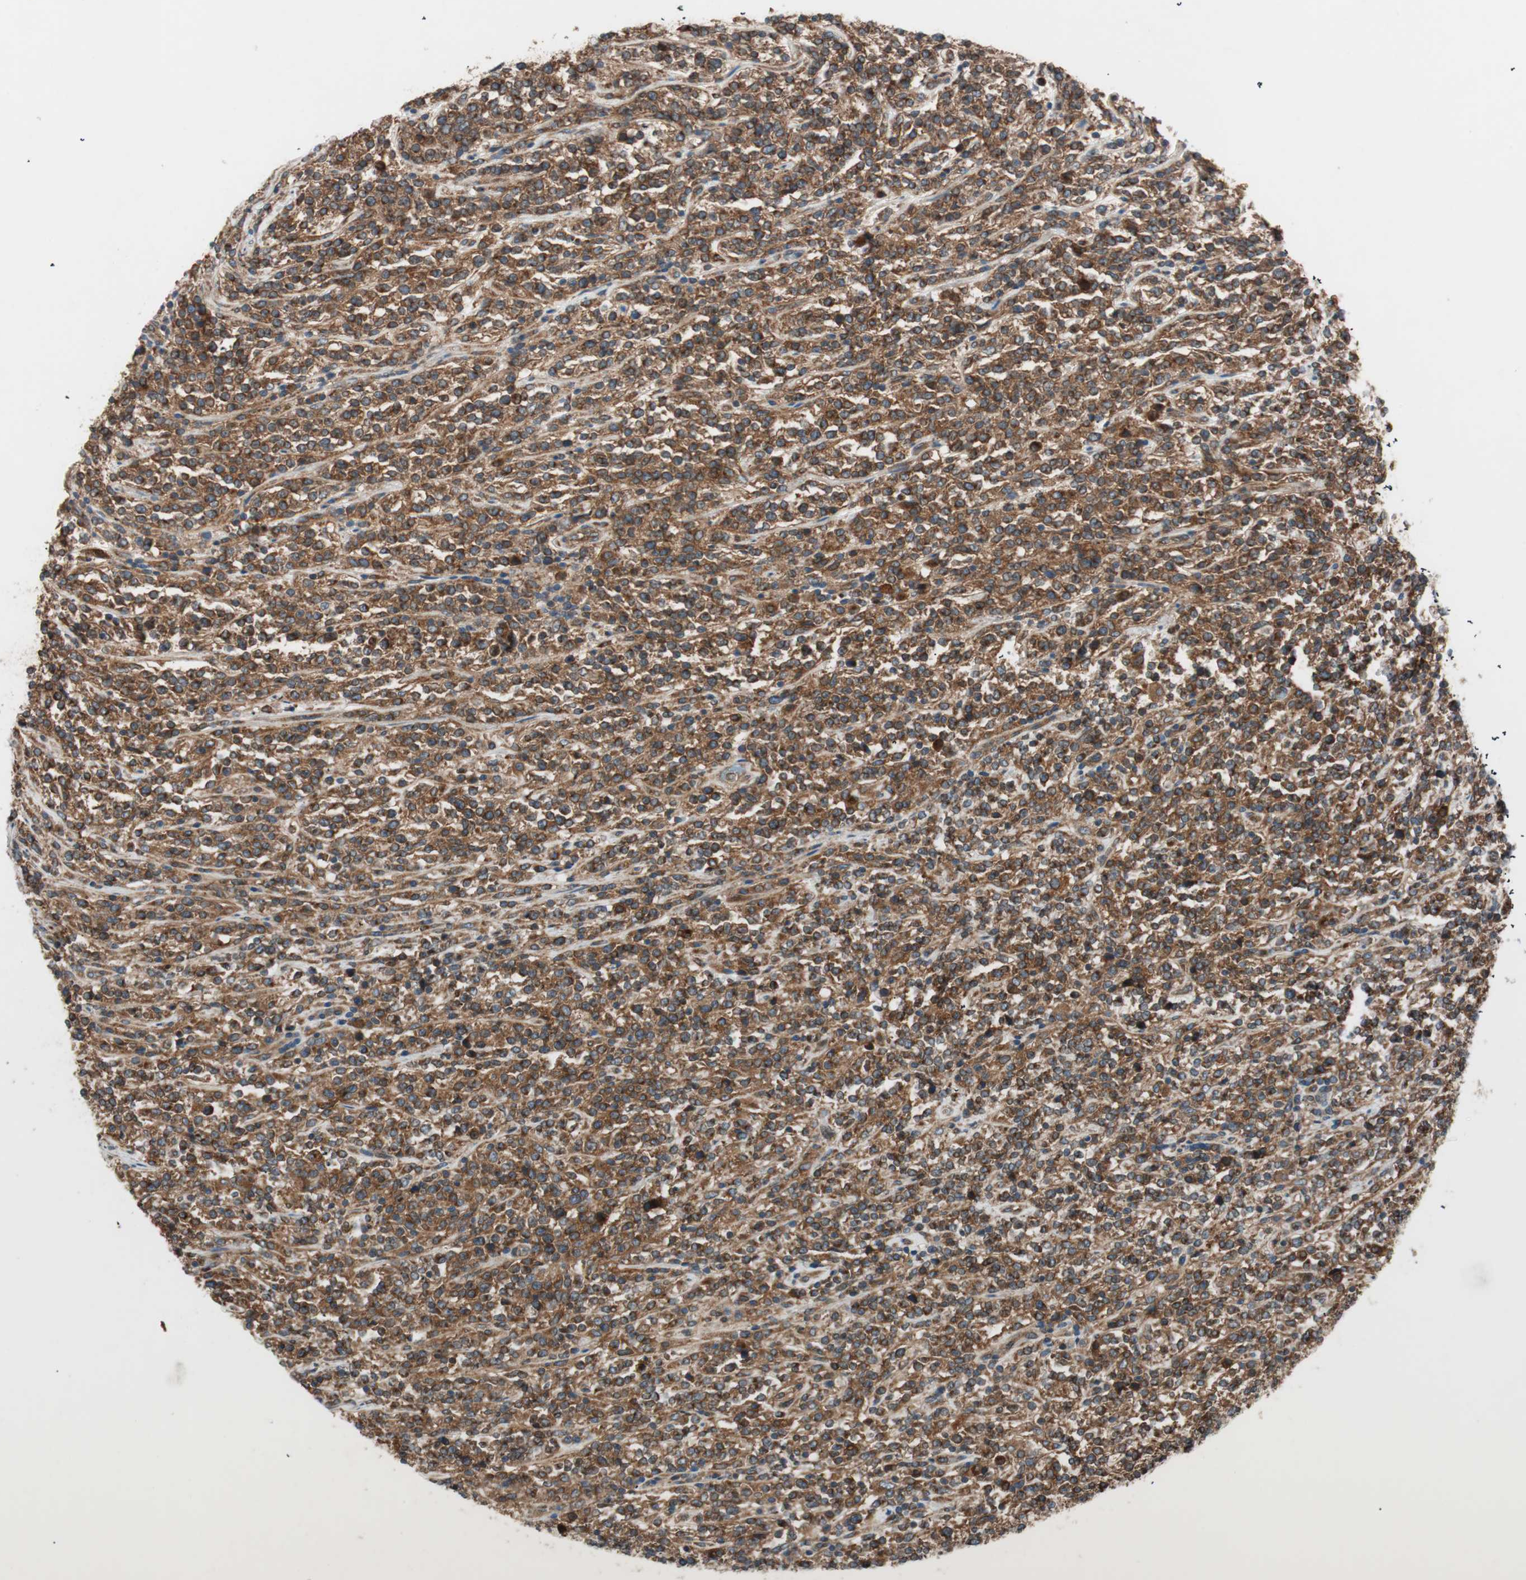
{"staining": {"intensity": "strong", "quantity": ">75%", "location": "cytoplasmic/membranous"}, "tissue": "lymphoma", "cell_type": "Tumor cells", "image_type": "cancer", "snomed": [{"axis": "morphology", "description": "Malignant lymphoma, non-Hodgkin's type, High grade"}, {"axis": "topography", "description": "Soft tissue"}], "caption": "An IHC image of neoplastic tissue is shown. Protein staining in brown labels strong cytoplasmic/membranous positivity in lymphoma within tumor cells.", "gene": "RAB5A", "patient": {"sex": "male", "age": 18}}